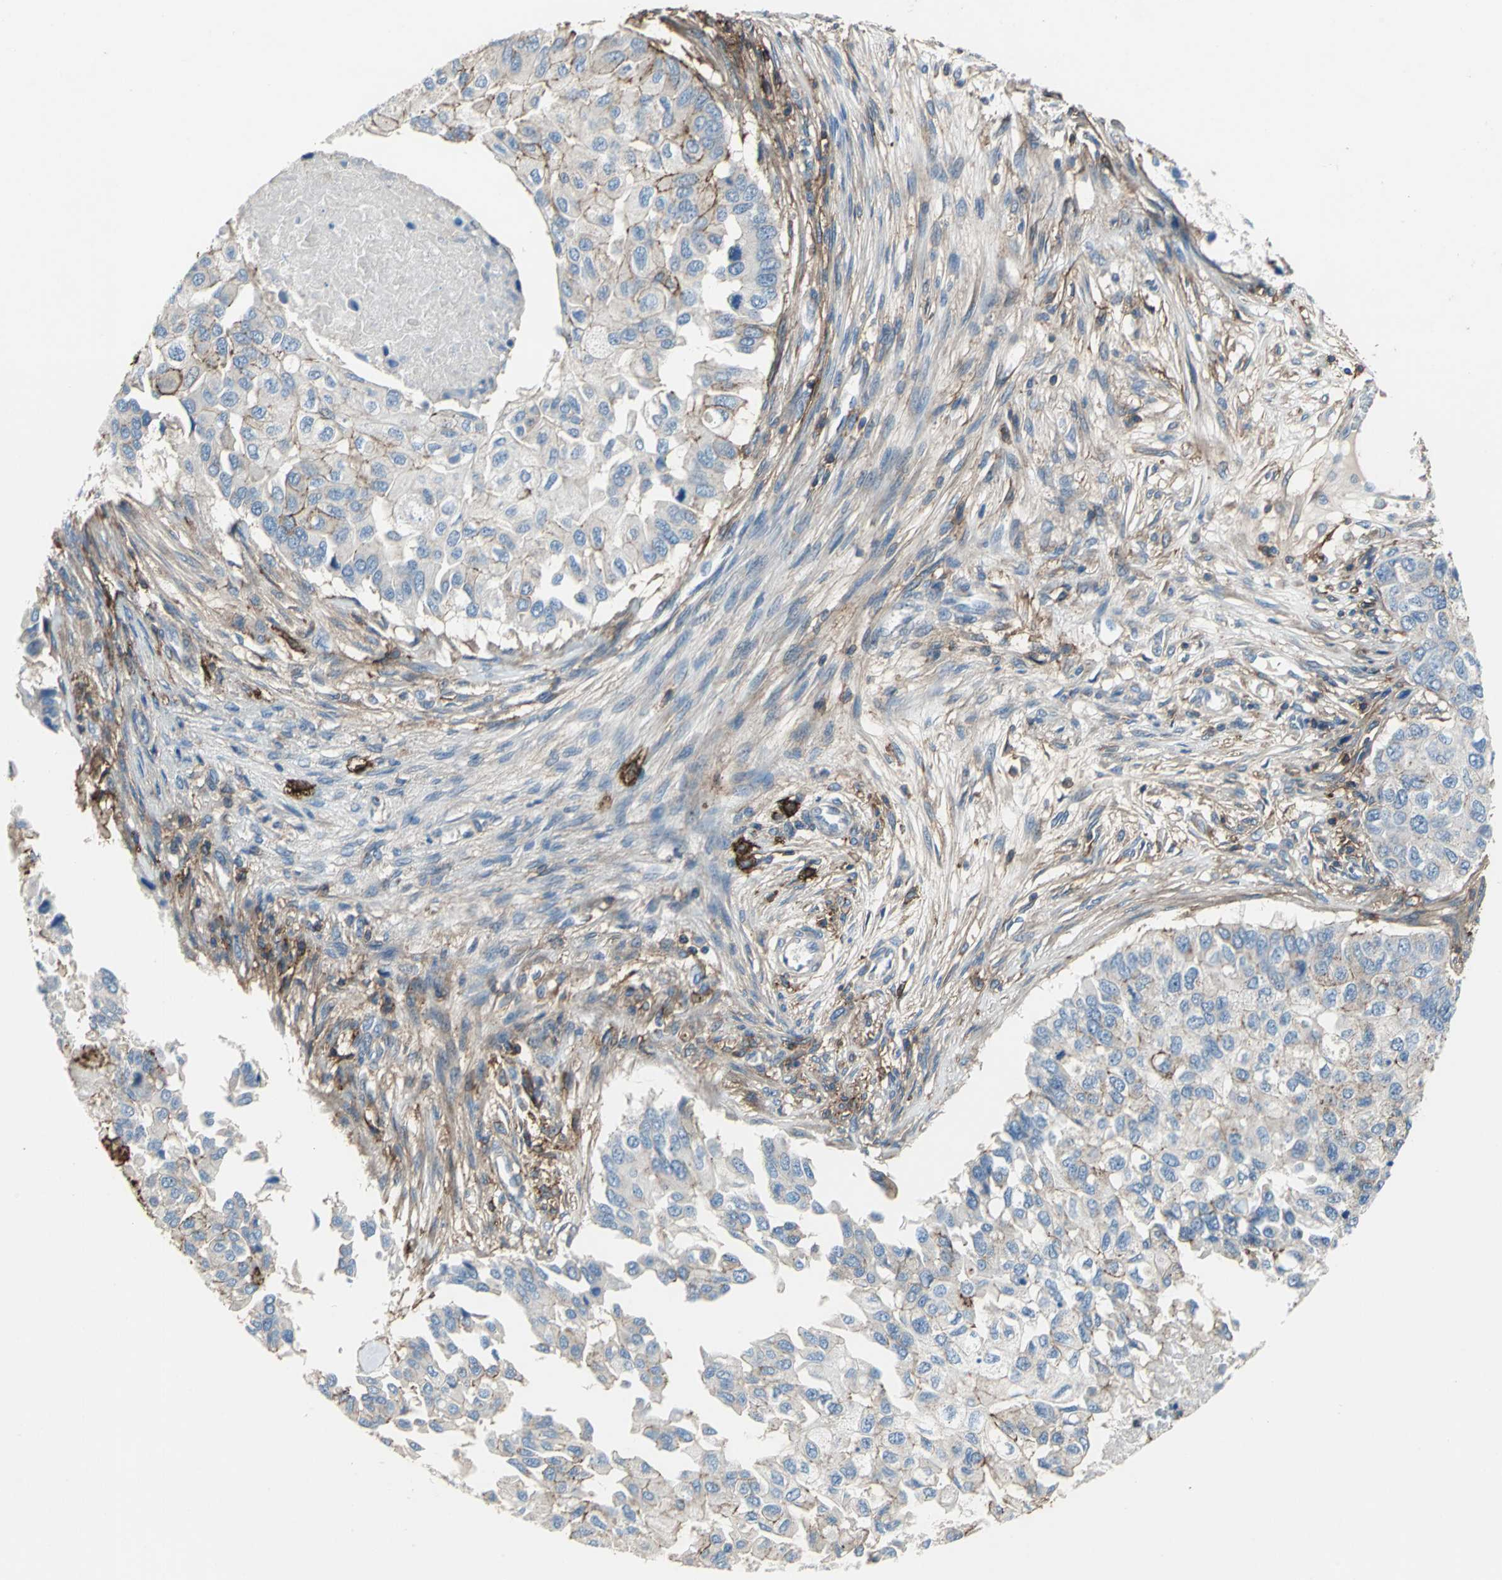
{"staining": {"intensity": "moderate", "quantity": "25%-75%", "location": "cytoplasmic/membranous"}, "tissue": "breast cancer", "cell_type": "Tumor cells", "image_type": "cancer", "snomed": [{"axis": "morphology", "description": "Normal tissue, NOS"}, {"axis": "morphology", "description": "Duct carcinoma"}, {"axis": "topography", "description": "Breast"}], "caption": "Immunohistochemical staining of breast cancer displays medium levels of moderate cytoplasmic/membranous protein expression in about 25%-75% of tumor cells. The protein is shown in brown color, while the nuclei are stained blue.", "gene": "CD44", "patient": {"sex": "female", "age": 49}}